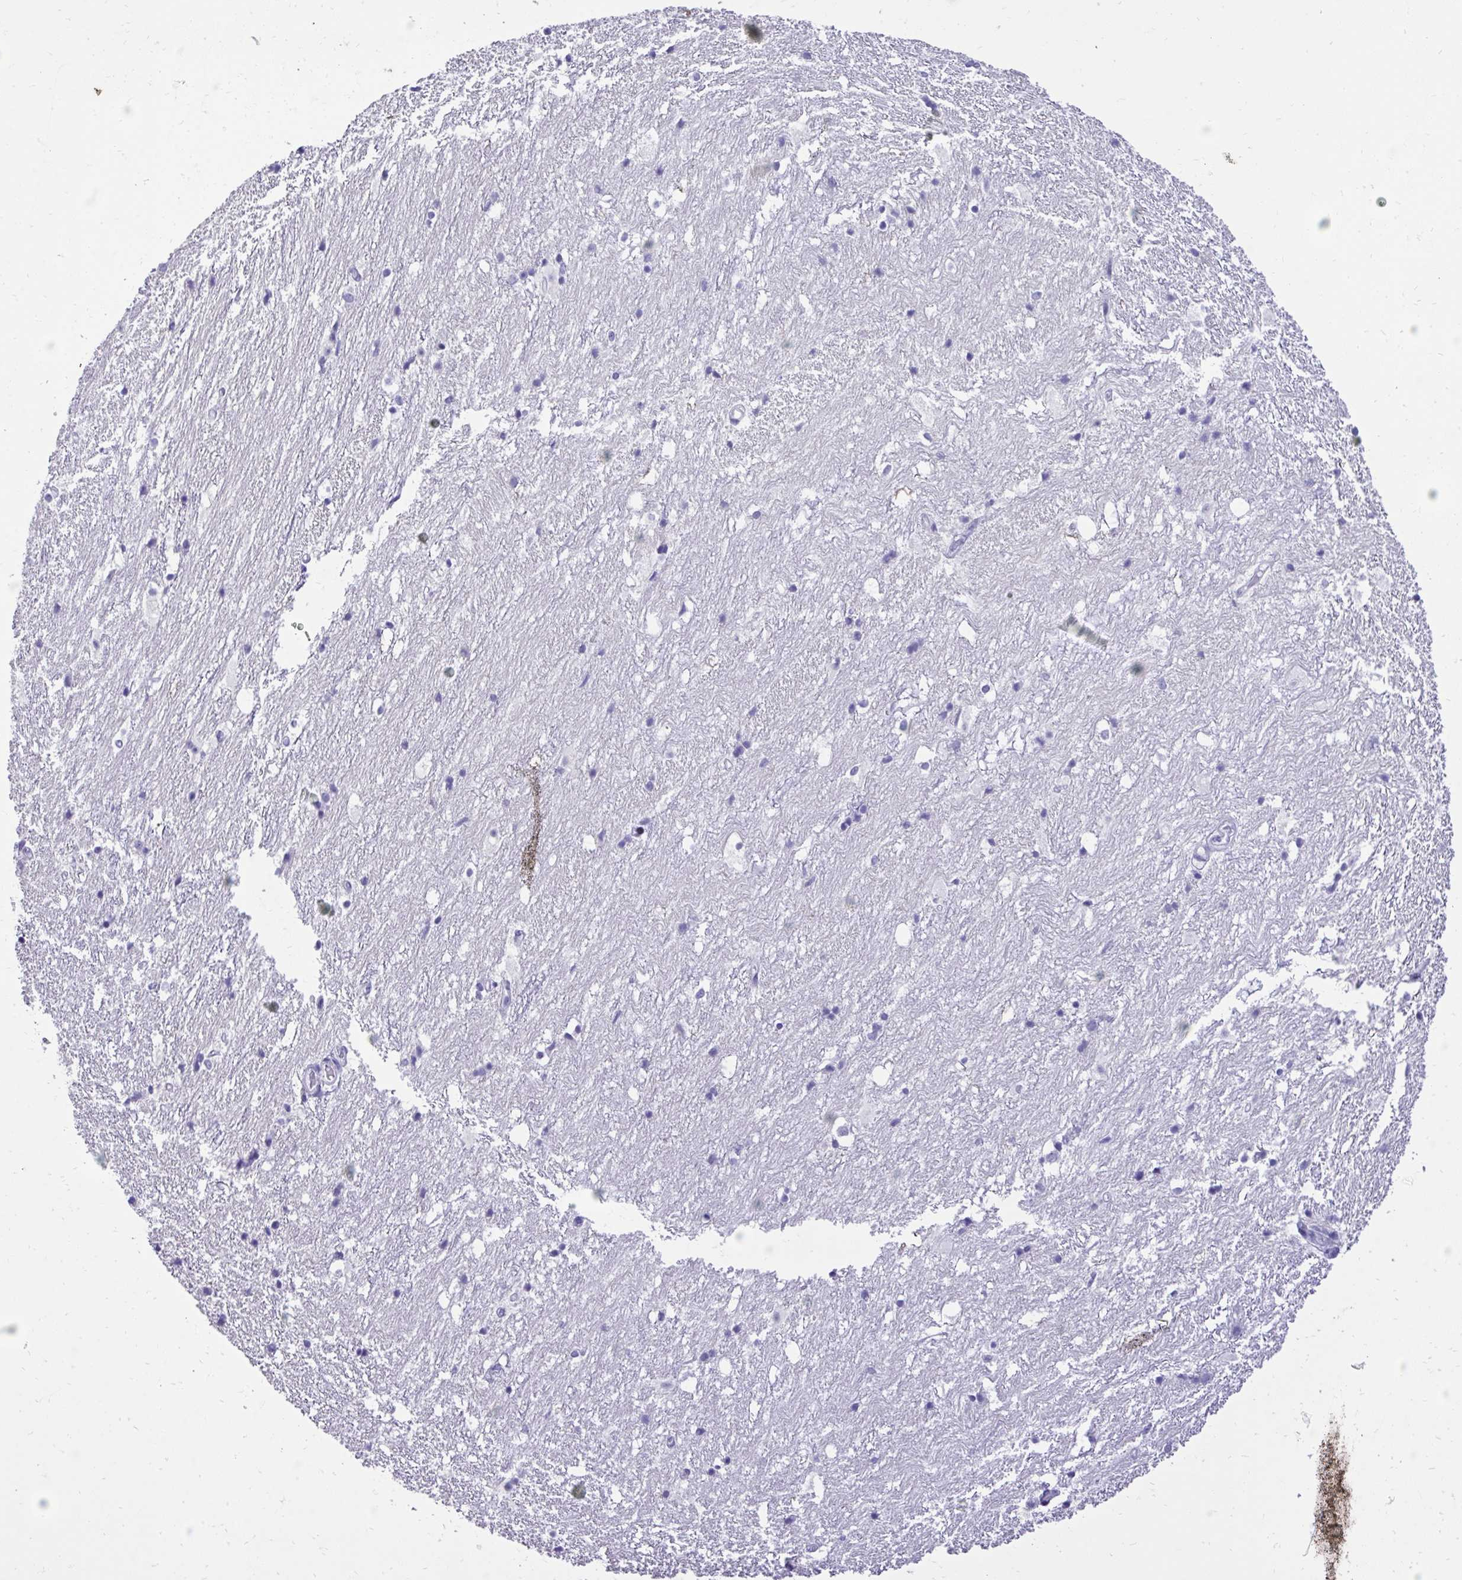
{"staining": {"intensity": "negative", "quantity": "none", "location": "none"}, "tissue": "hippocampus", "cell_type": "Glial cells", "image_type": "normal", "snomed": [{"axis": "morphology", "description": "Normal tissue, NOS"}, {"axis": "topography", "description": "Hippocampus"}], "caption": "Hippocampus stained for a protein using immunohistochemistry (IHC) exhibits no staining glial cells.", "gene": "TMCO5A", "patient": {"sex": "female", "age": 52}}